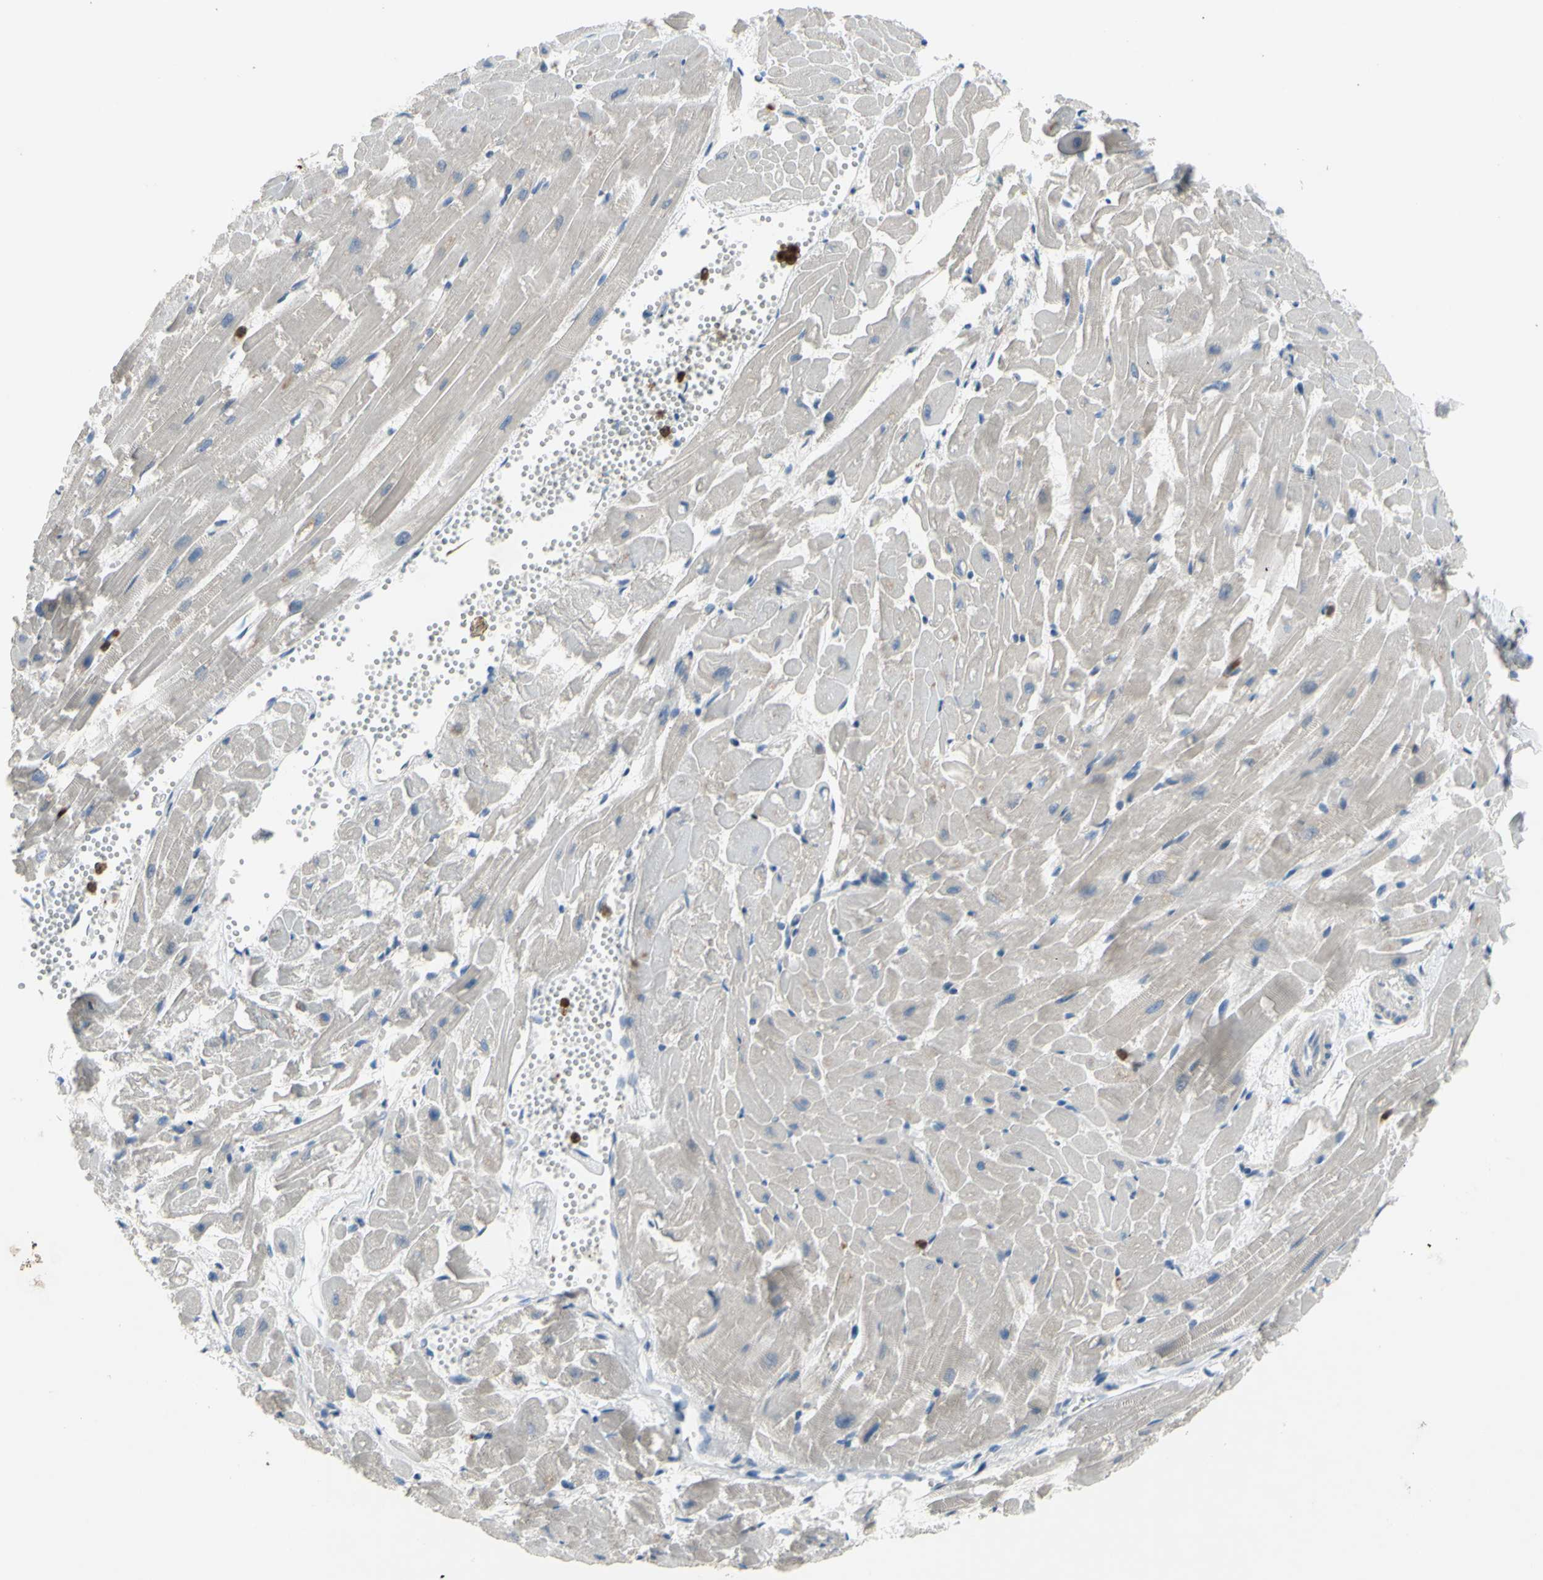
{"staining": {"intensity": "negative", "quantity": "none", "location": "none"}, "tissue": "heart muscle", "cell_type": "Cardiomyocytes", "image_type": "normal", "snomed": [{"axis": "morphology", "description": "Normal tissue, NOS"}, {"axis": "topography", "description": "Heart"}], "caption": "DAB (3,3'-diaminobenzidine) immunohistochemical staining of benign human heart muscle shows no significant positivity in cardiomyocytes. Brightfield microscopy of immunohistochemistry (IHC) stained with DAB (3,3'-diaminobenzidine) (brown) and hematoxylin (blue), captured at high magnification.", "gene": "GRAMD2B", "patient": {"sex": "female", "age": 19}}